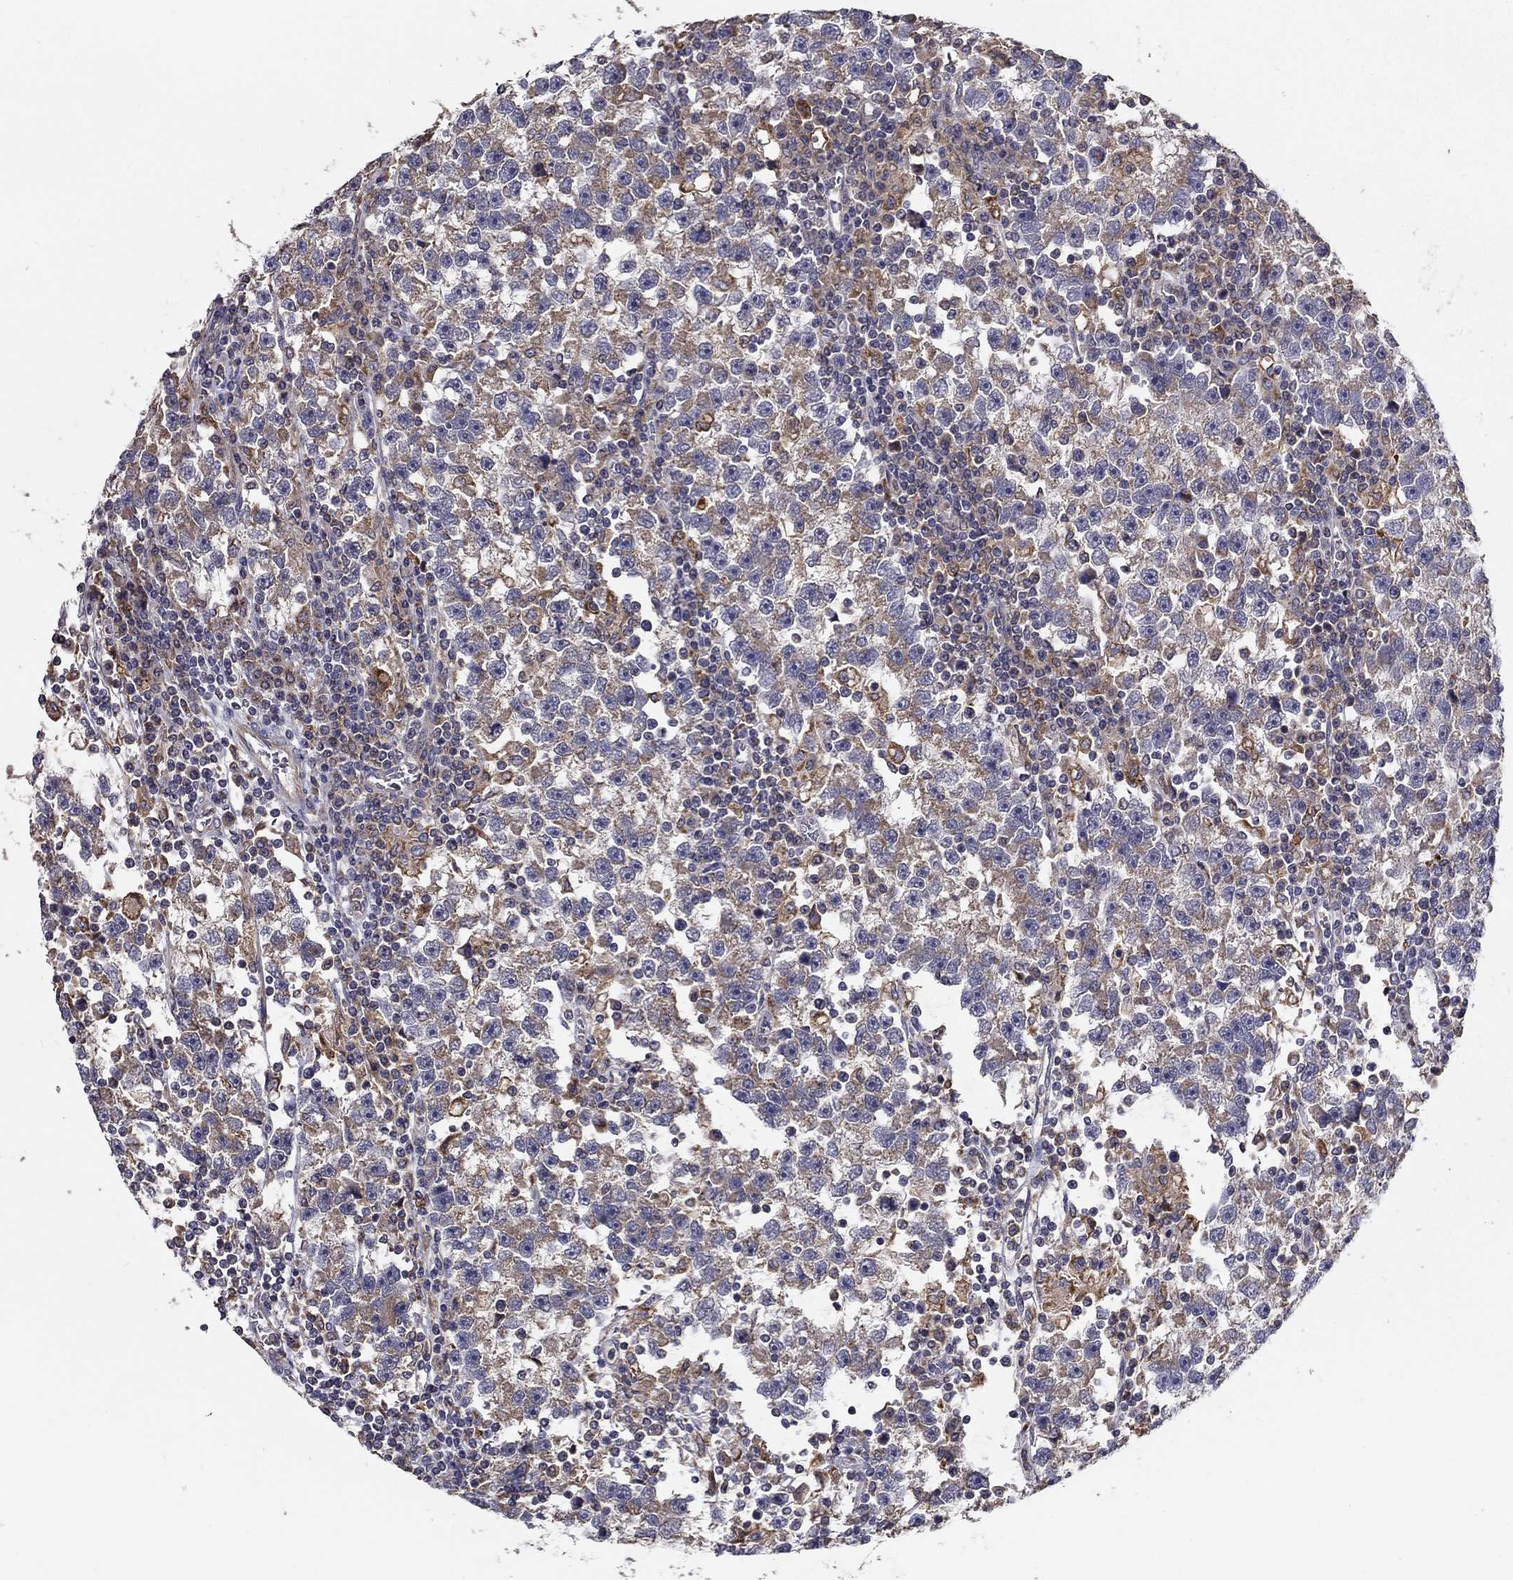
{"staining": {"intensity": "weak", "quantity": "<25%", "location": "cytoplasmic/membranous"}, "tissue": "testis cancer", "cell_type": "Tumor cells", "image_type": "cancer", "snomed": [{"axis": "morphology", "description": "Seminoma, NOS"}, {"axis": "topography", "description": "Testis"}], "caption": "The histopathology image shows no staining of tumor cells in testis cancer. (Brightfield microscopy of DAB (3,3'-diaminobenzidine) IHC at high magnification).", "gene": "ALDH4A1", "patient": {"sex": "male", "age": 47}}